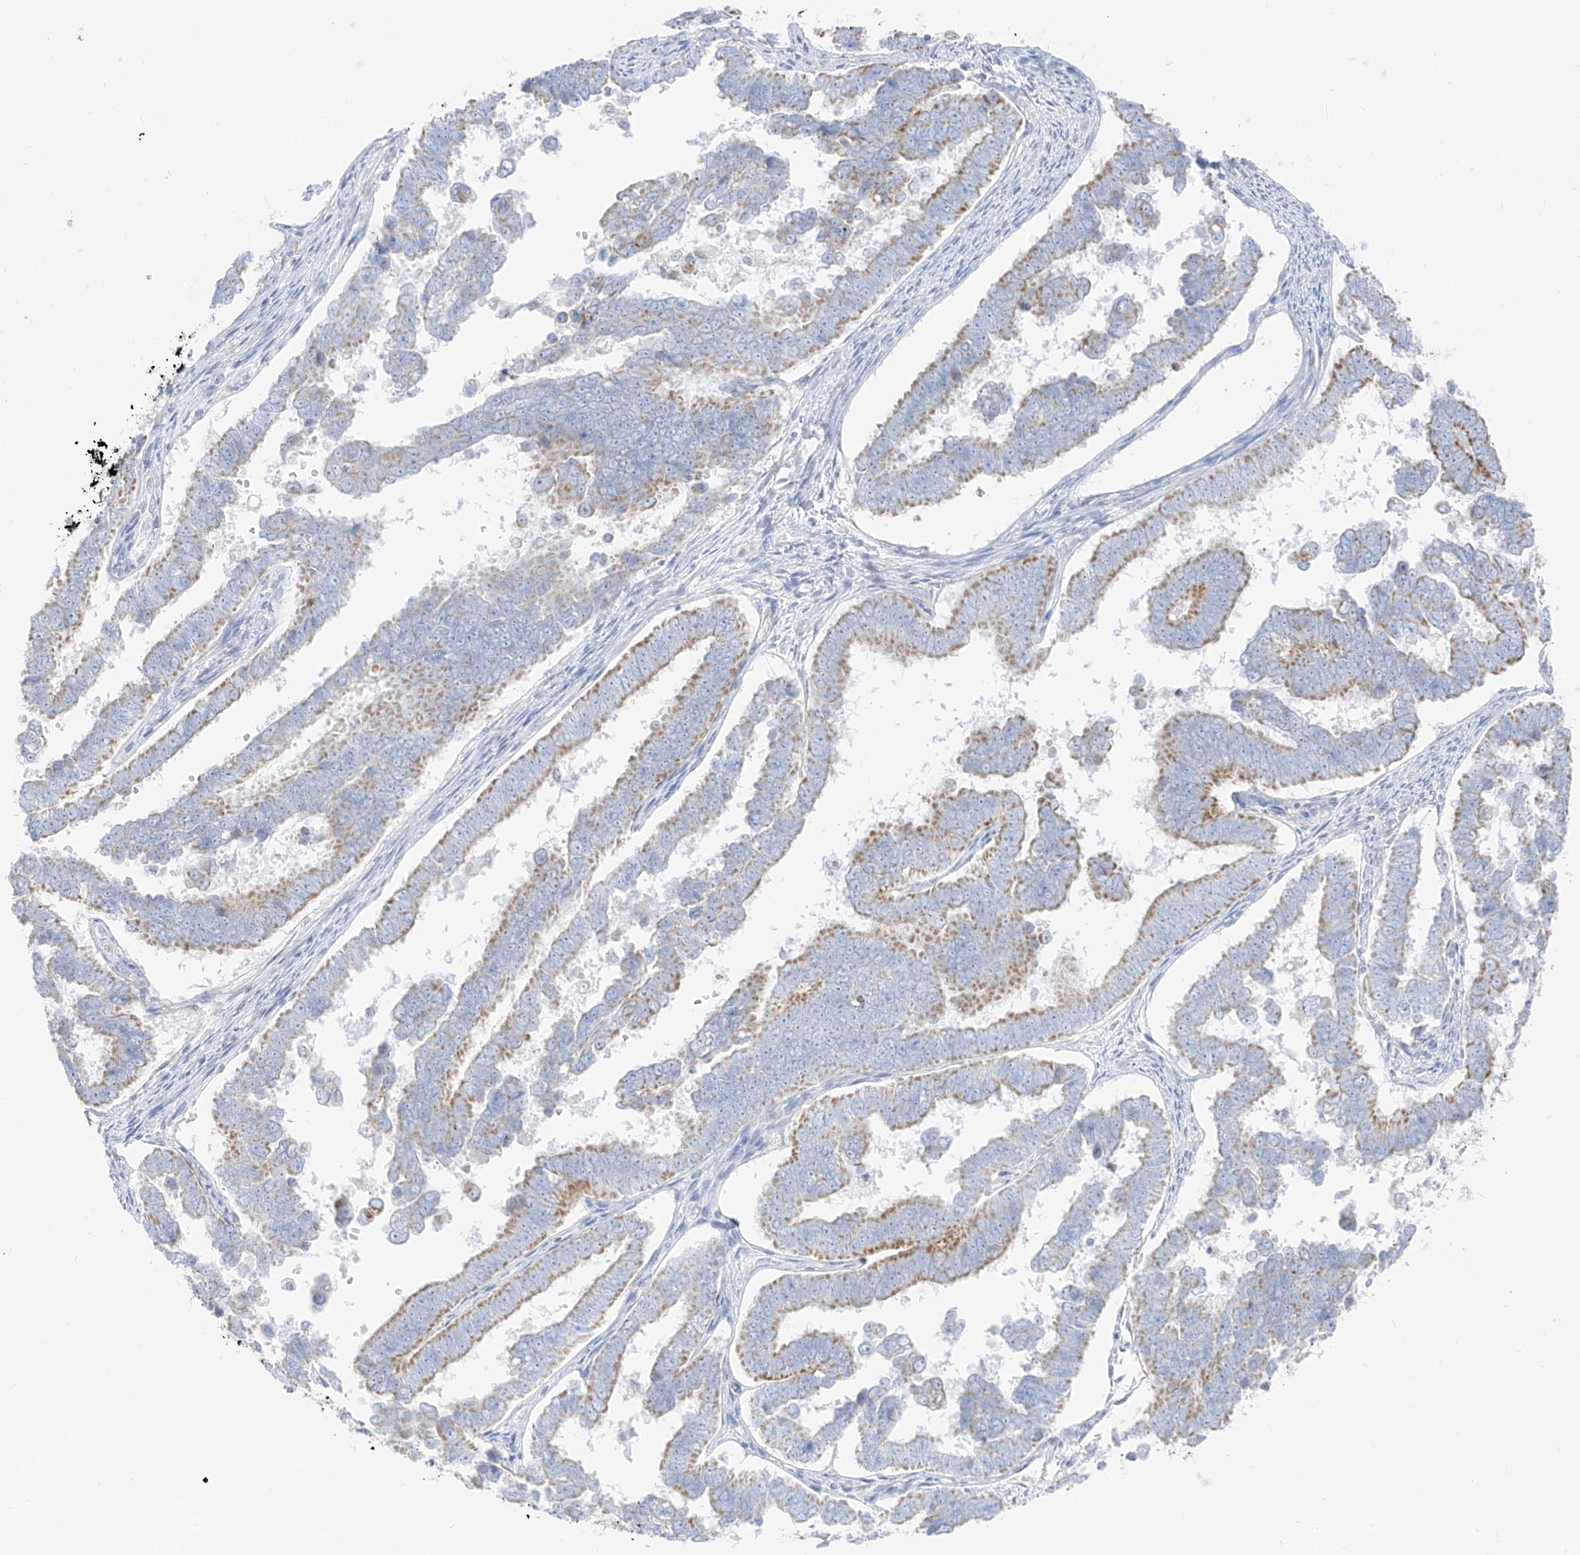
{"staining": {"intensity": "weak", "quantity": ">75%", "location": "cytoplasmic/membranous"}, "tissue": "endometrial cancer", "cell_type": "Tumor cells", "image_type": "cancer", "snomed": [{"axis": "morphology", "description": "Adenocarcinoma, NOS"}, {"axis": "topography", "description": "Endometrium"}], "caption": "A brown stain labels weak cytoplasmic/membranous expression of a protein in adenocarcinoma (endometrial) tumor cells. Nuclei are stained in blue.", "gene": "ETHE1", "patient": {"sex": "female", "age": 75}}